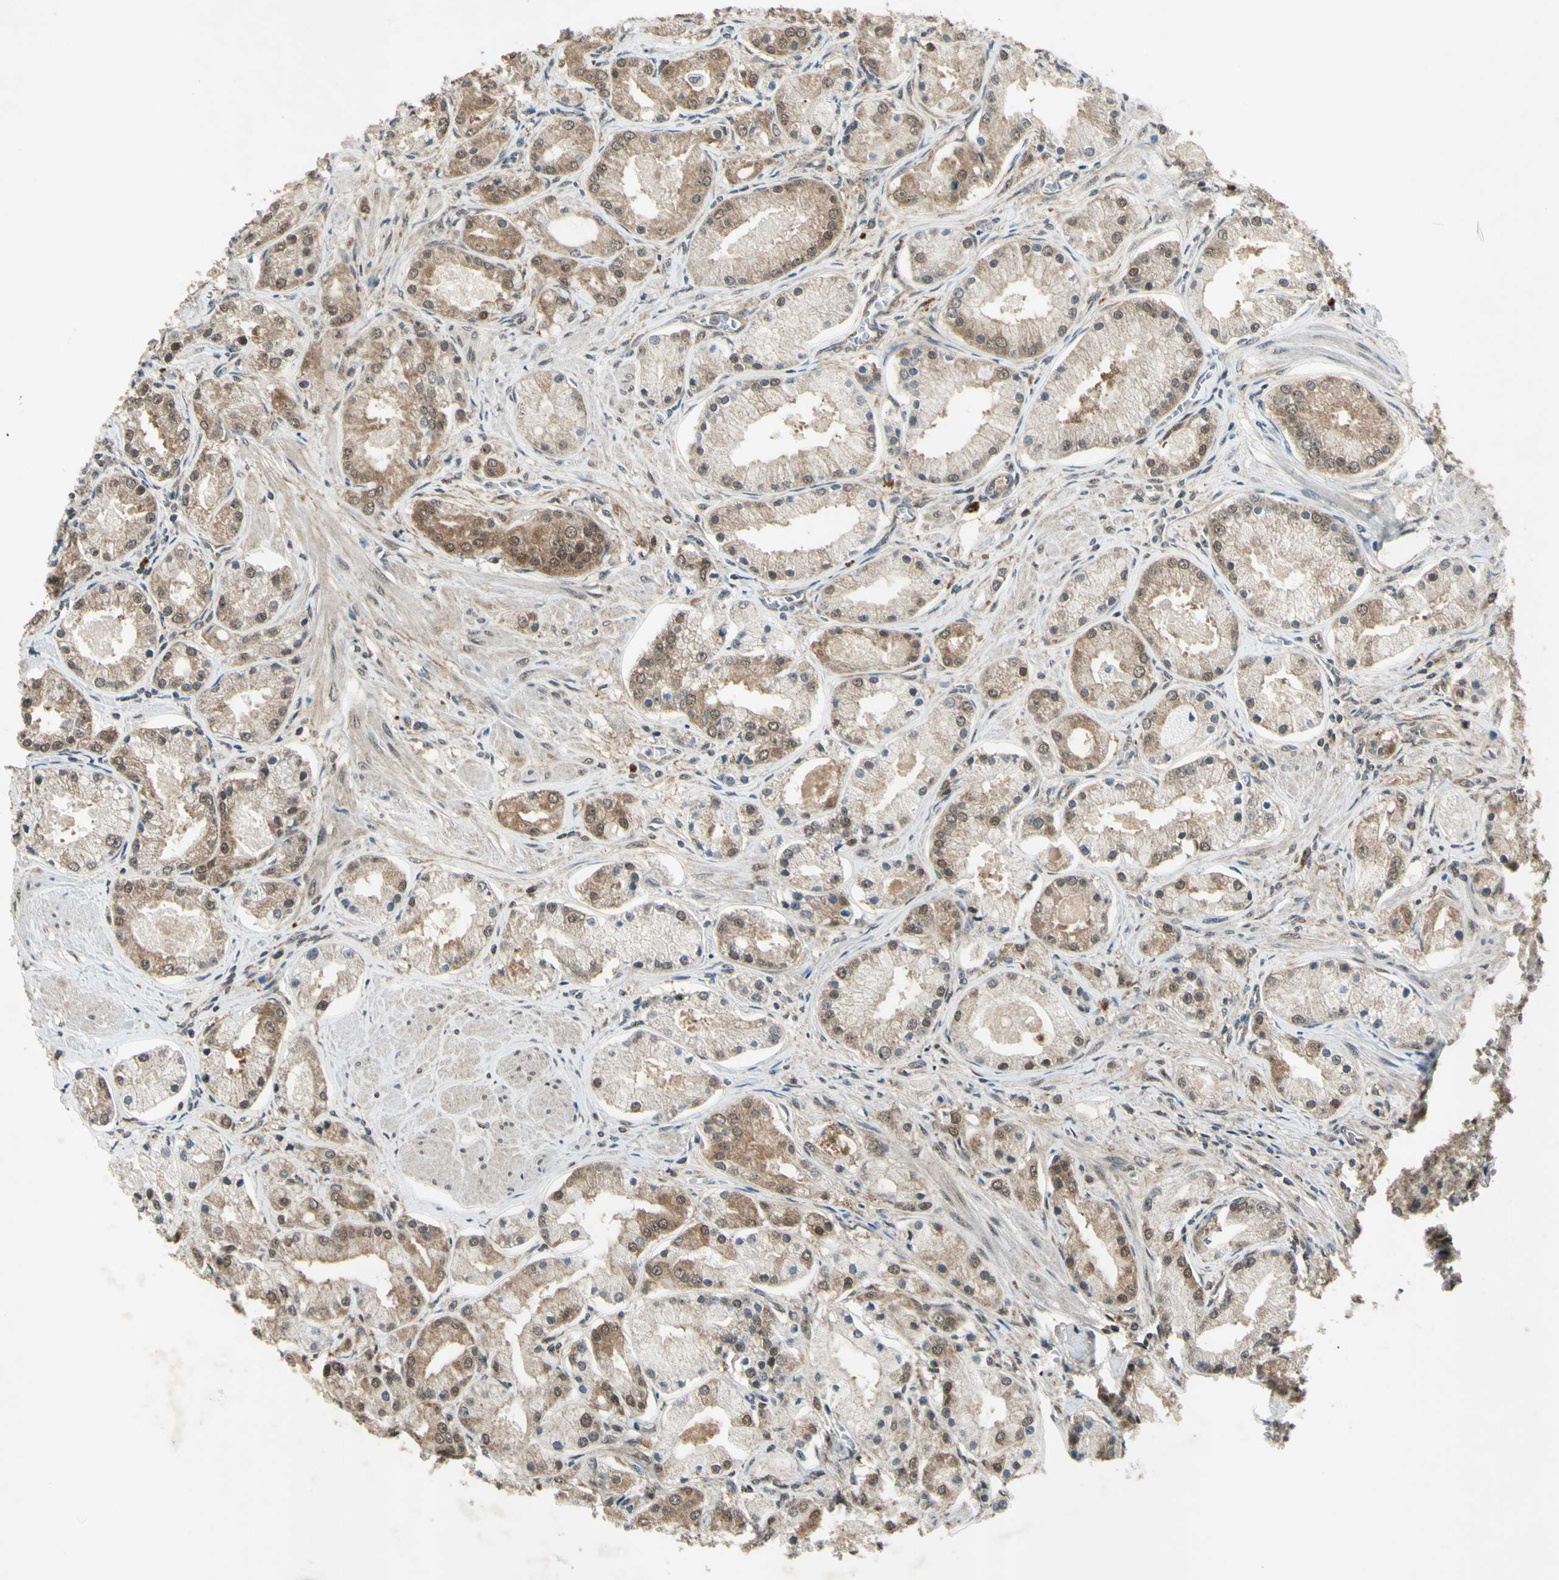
{"staining": {"intensity": "moderate", "quantity": "25%-75%", "location": "cytoplasmic/membranous"}, "tissue": "prostate cancer", "cell_type": "Tumor cells", "image_type": "cancer", "snomed": [{"axis": "morphology", "description": "Adenocarcinoma, High grade"}, {"axis": "topography", "description": "Prostate"}], "caption": "DAB immunohistochemical staining of prostate cancer (adenocarcinoma (high-grade)) shows moderate cytoplasmic/membranous protein staining in approximately 25%-75% of tumor cells. The protein is shown in brown color, while the nuclei are stained blue.", "gene": "PSMD5", "patient": {"sex": "male", "age": 66}}